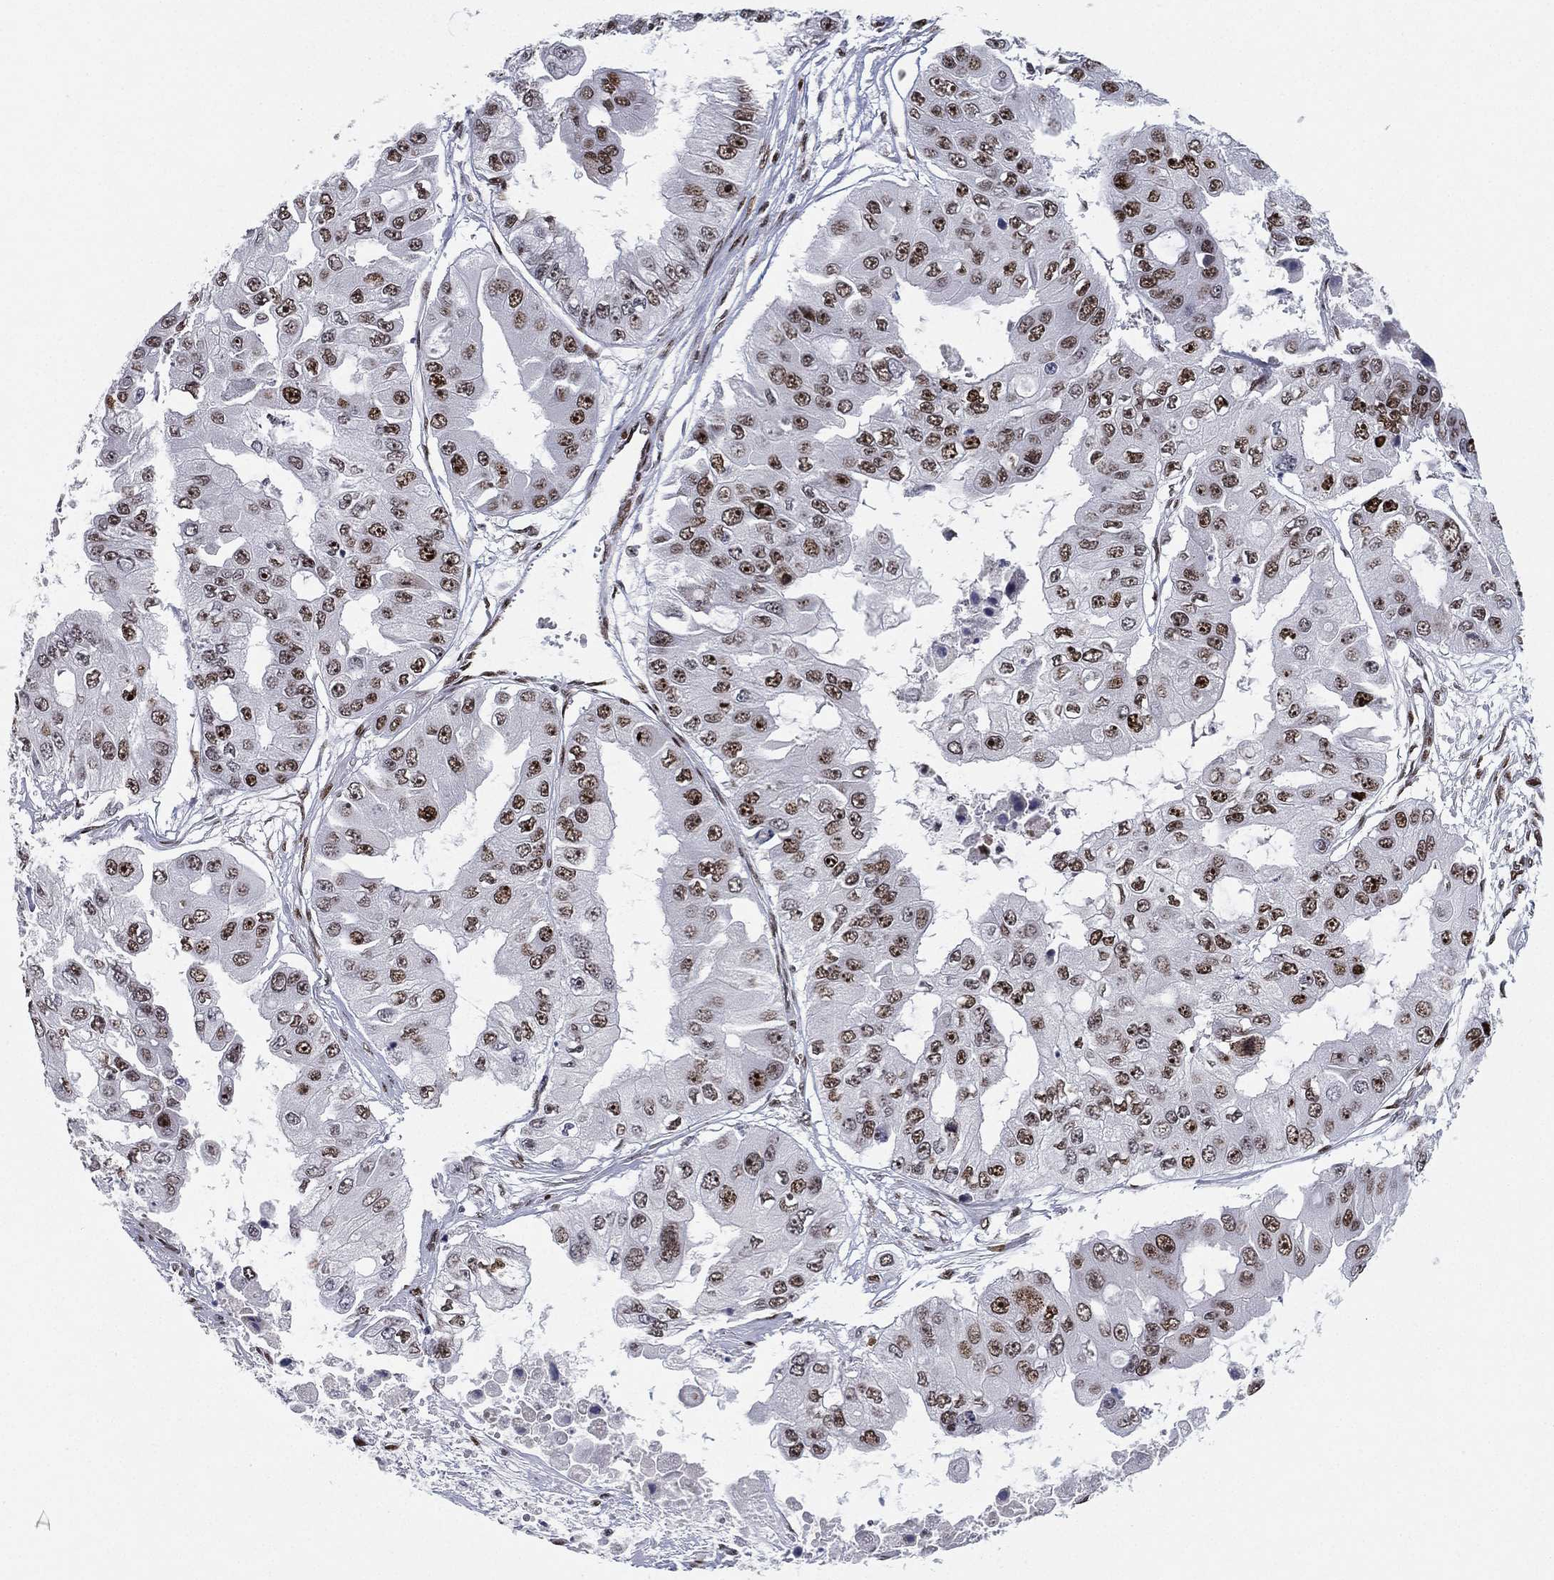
{"staining": {"intensity": "moderate", "quantity": ">75%", "location": "nuclear"}, "tissue": "ovarian cancer", "cell_type": "Tumor cells", "image_type": "cancer", "snomed": [{"axis": "morphology", "description": "Cystadenocarcinoma, serous, NOS"}, {"axis": "topography", "description": "Ovary"}], "caption": "The photomicrograph exhibits a brown stain indicating the presence of a protein in the nuclear of tumor cells in ovarian cancer (serous cystadenocarcinoma).", "gene": "RTF1", "patient": {"sex": "female", "age": 56}}